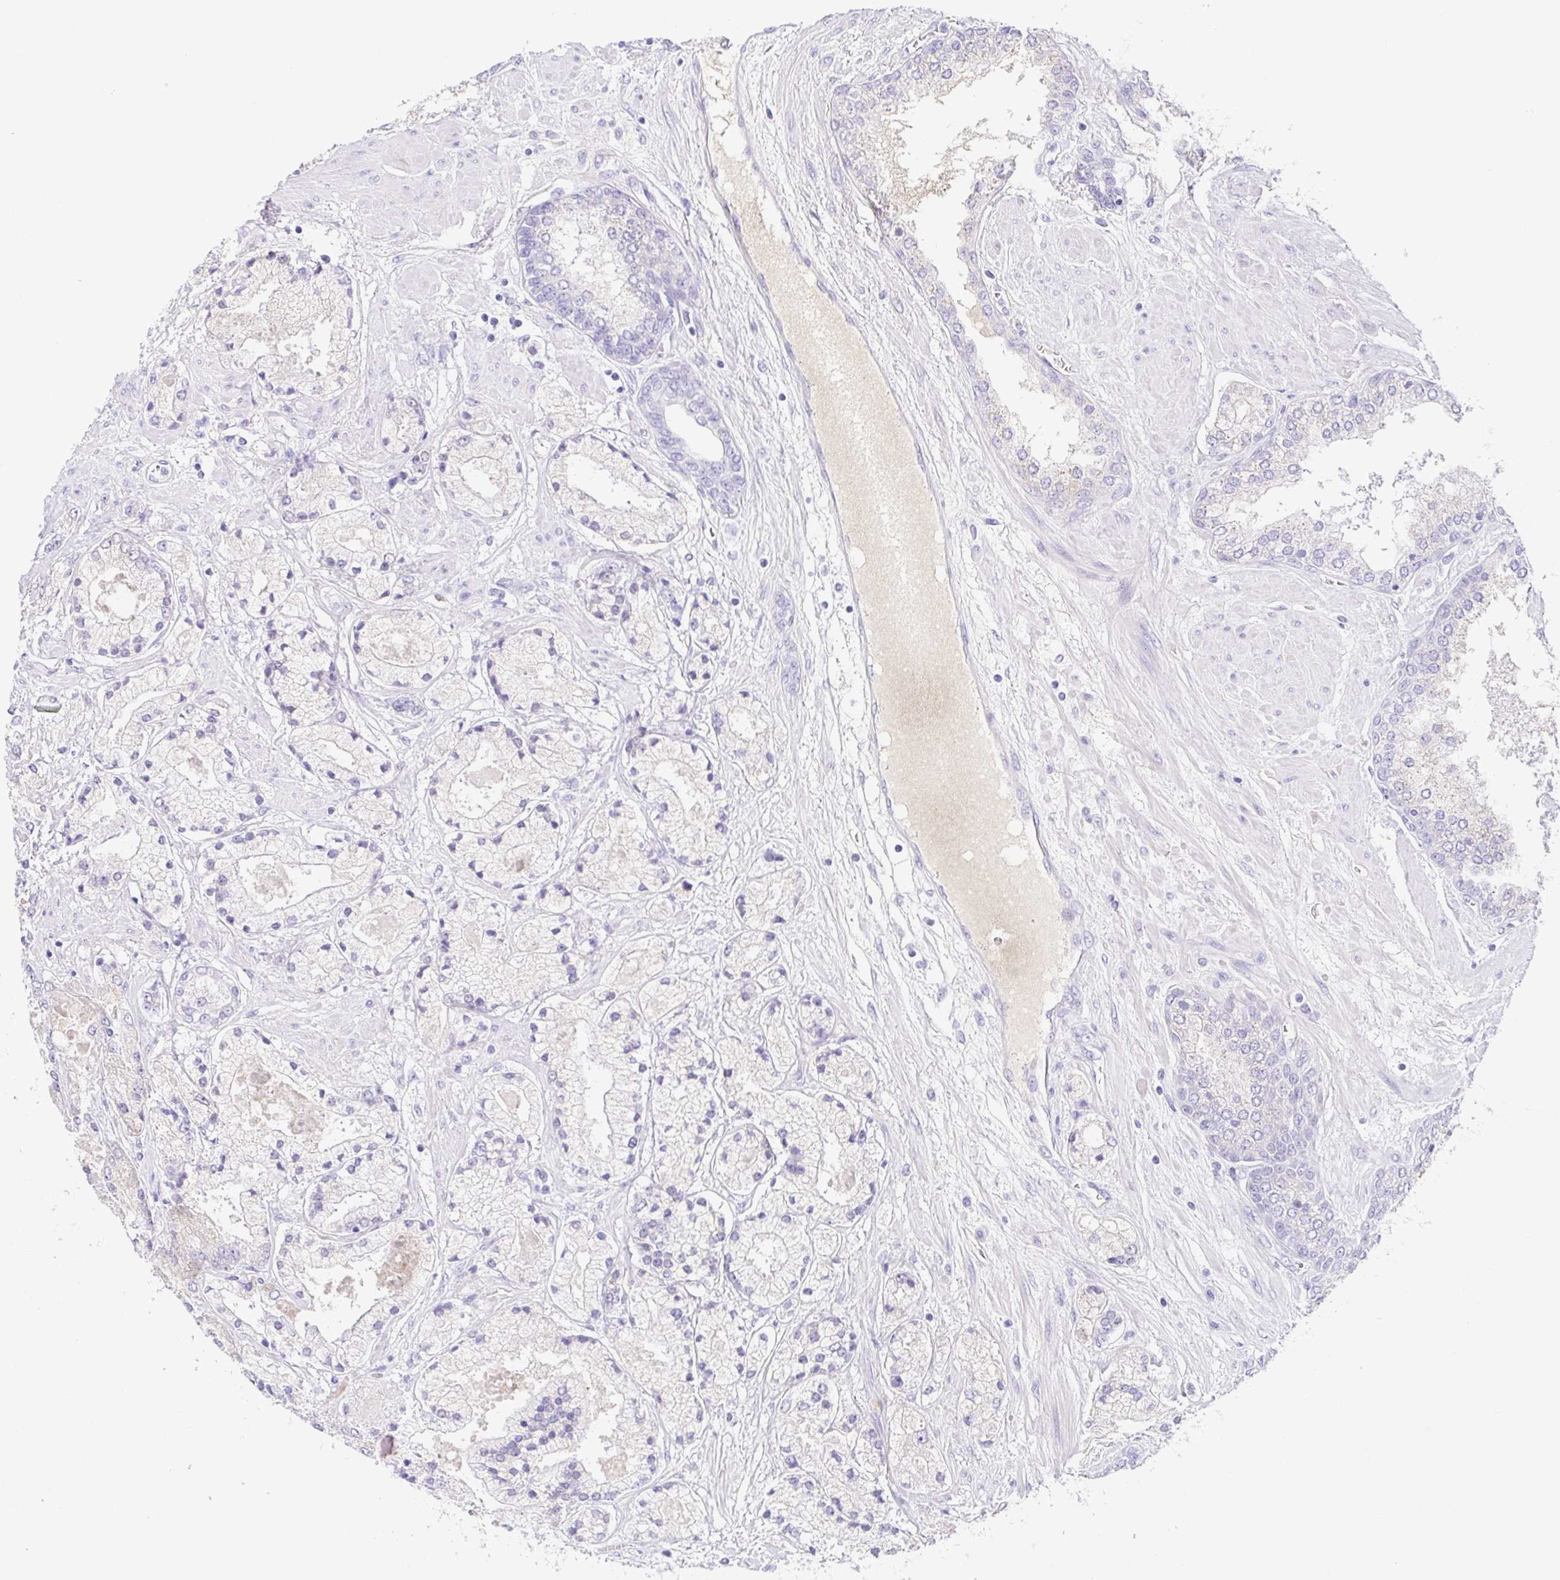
{"staining": {"intensity": "negative", "quantity": "none", "location": "none"}, "tissue": "prostate cancer", "cell_type": "Tumor cells", "image_type": "cancer", "snomed": [{"axis": "morphology", "description": "Adenocarcinoma, High grade"}, {"axis": "topography", "description": "Prostate"}], "caption": "Prostate cancer stained for a protein using immunohistochemistry (IHC) exhibits no staining tumor cells.", "gene": "A1BG", "patient": {"sex": "male", "age": 67}}